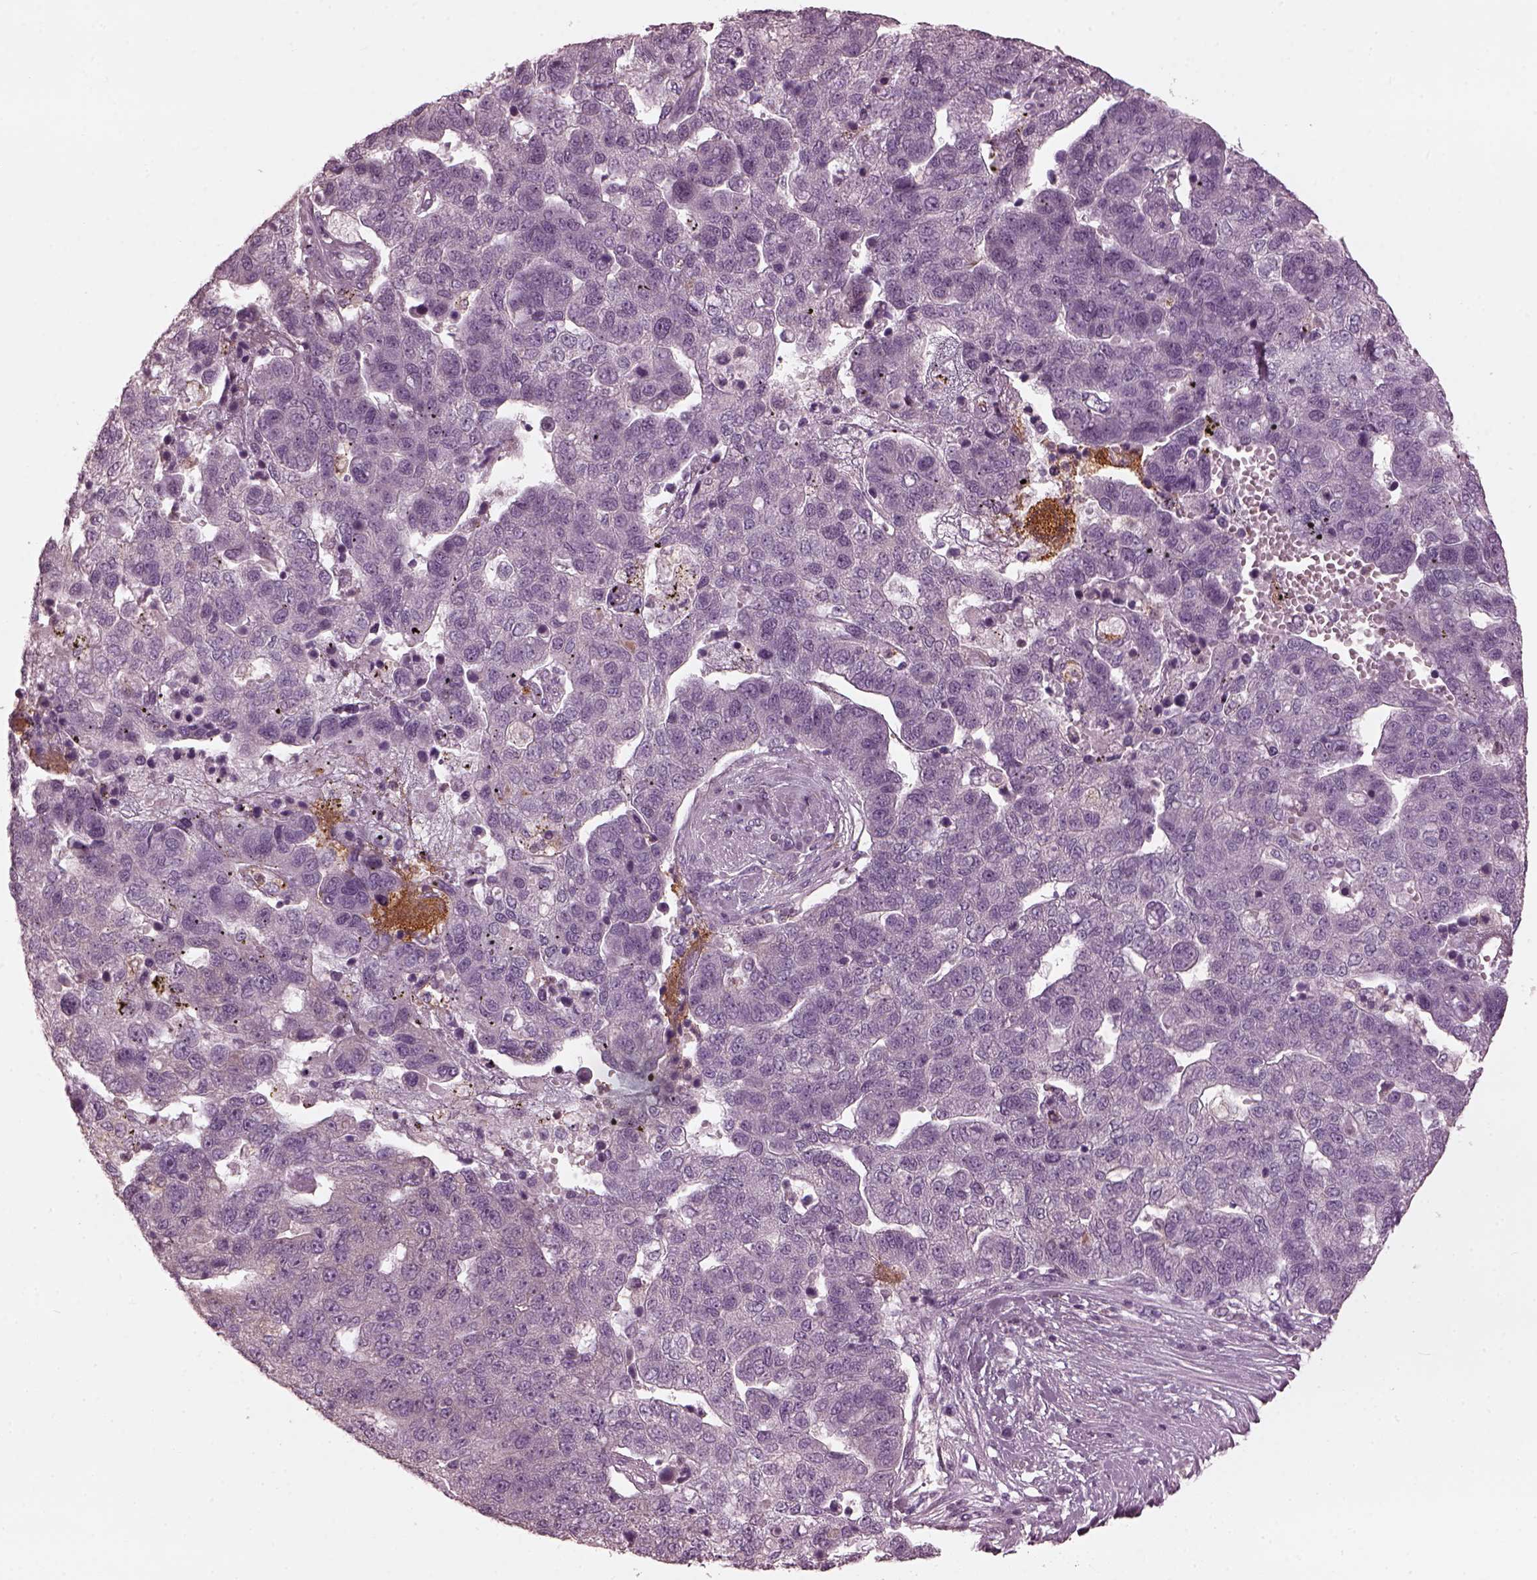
{"staining": {"intensity": "negative", "quantity": "none", "location": "none"}, "tissue": "pancreatic cancer", "cell_type": "Tumor cells", "image_type": "cancer", "snomed": [{"axis": "morphology", "description": "Adenocarcinoma, NOS"}, {"axis": "topography", "description": "Pancreas"}], "caption": "The immunohistochemistry photomicrograph has no significant positivity in tumor cells of pancreatic adenocarcinoma tissue.", "gene": "PSTPIP2", "patient": {"sex": "female", "age": 61}}